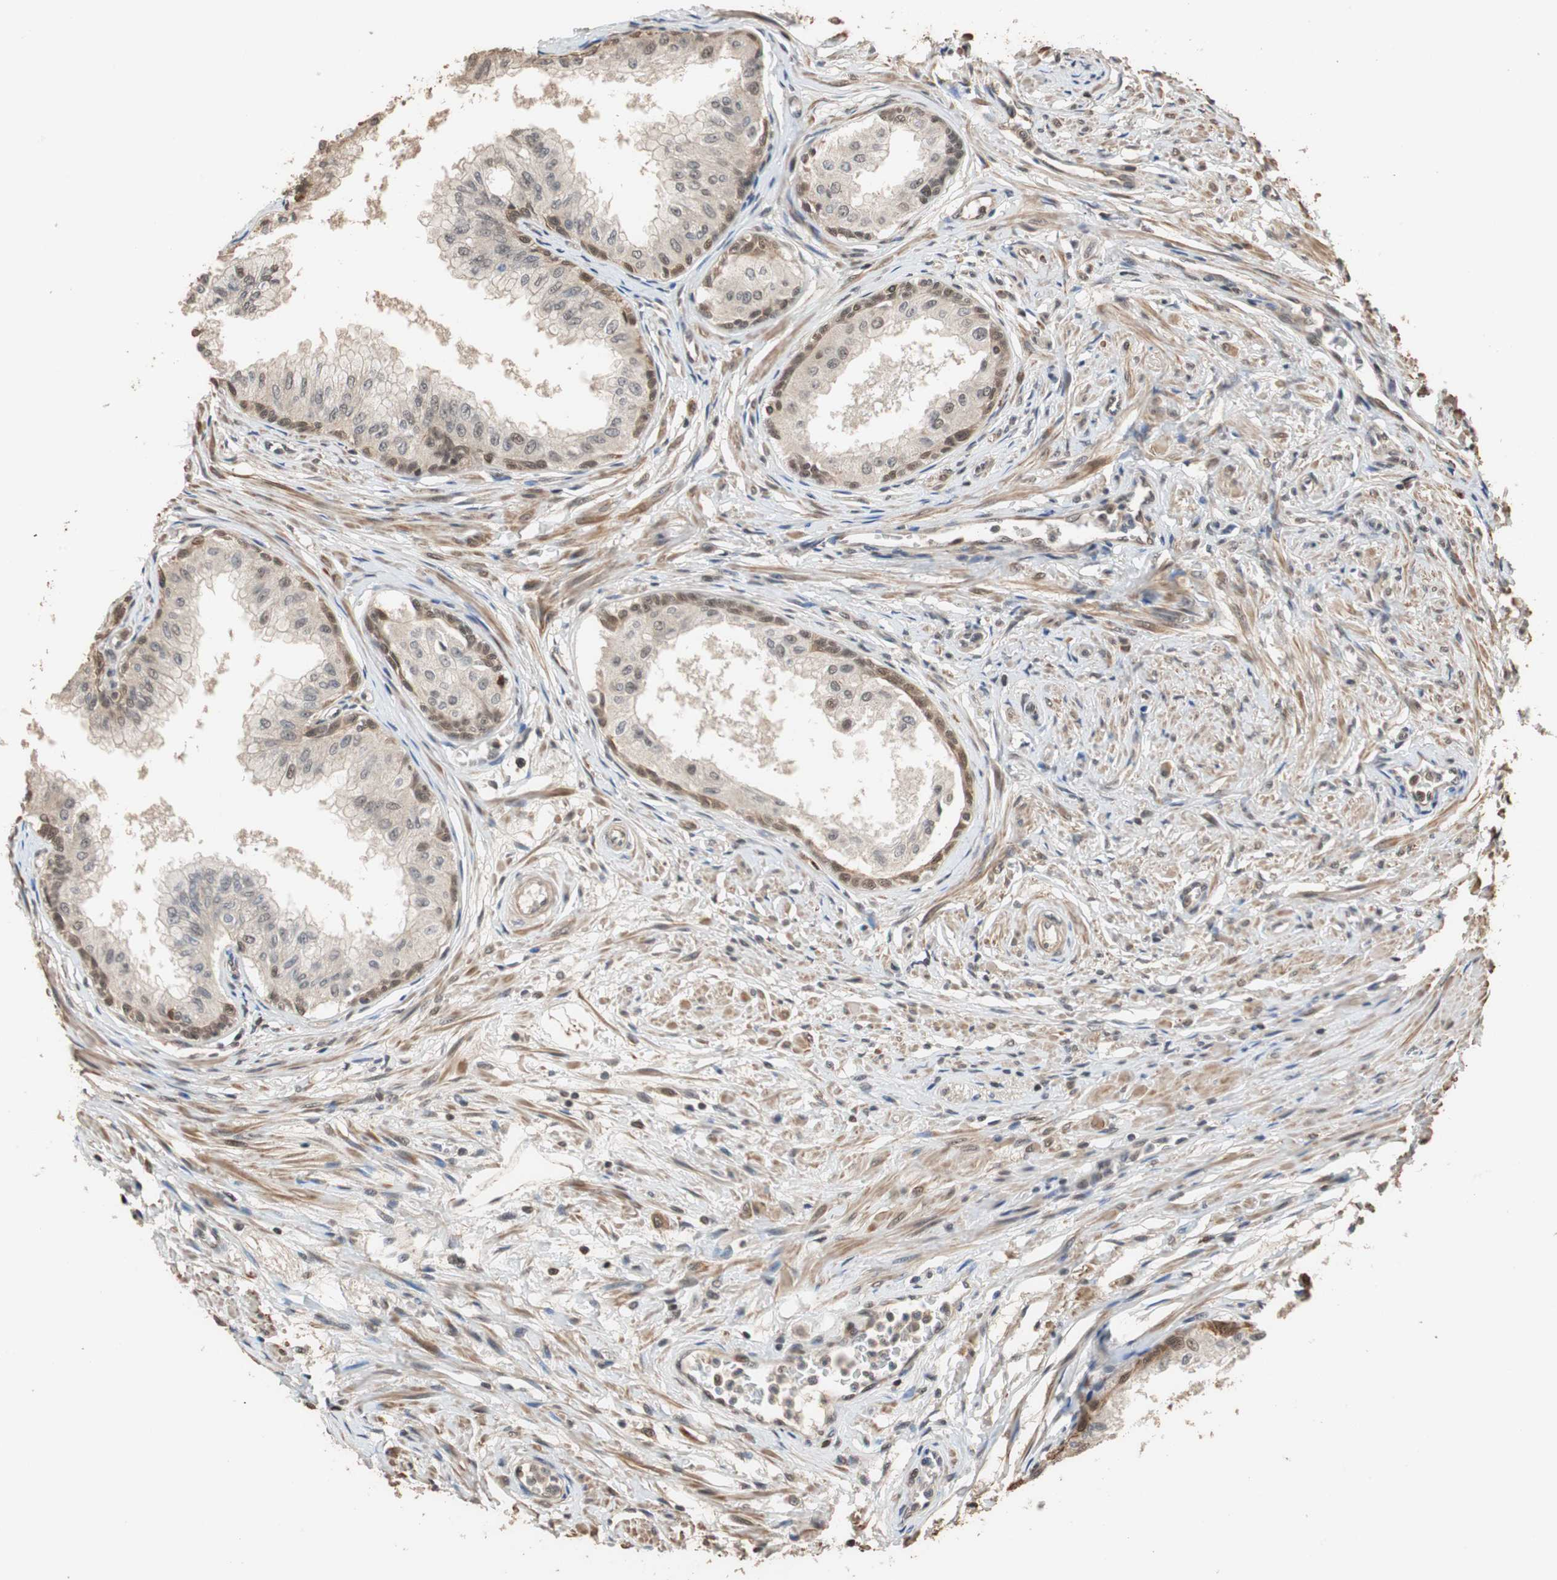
{"staining": {"intensity": "moderate", "quantity": "<25%", "location": "cytoplasmic/membranous,nuclear"}, "tissue": "prostate", "cell_type": "Glandular cells", "image_type": "normal", "snomed": [{"axis": "morphology", "description": "Normal tissue, NOS"}, {"axis": "topography", "description": "Prostate"}, {"axis": "topography", "description": "Seminal veicle"}], "caption": "Normal prostate reveals moderate cytoplasmic/membranous,nuclear expression in approximately <25% of glandular cells, visualized by immunohistochemistry. (brown staining indicates protein expression, while blue staining denotes nuclei).", "gene": "CDC5L", "patient": {"sex": "male", "age": 60}}